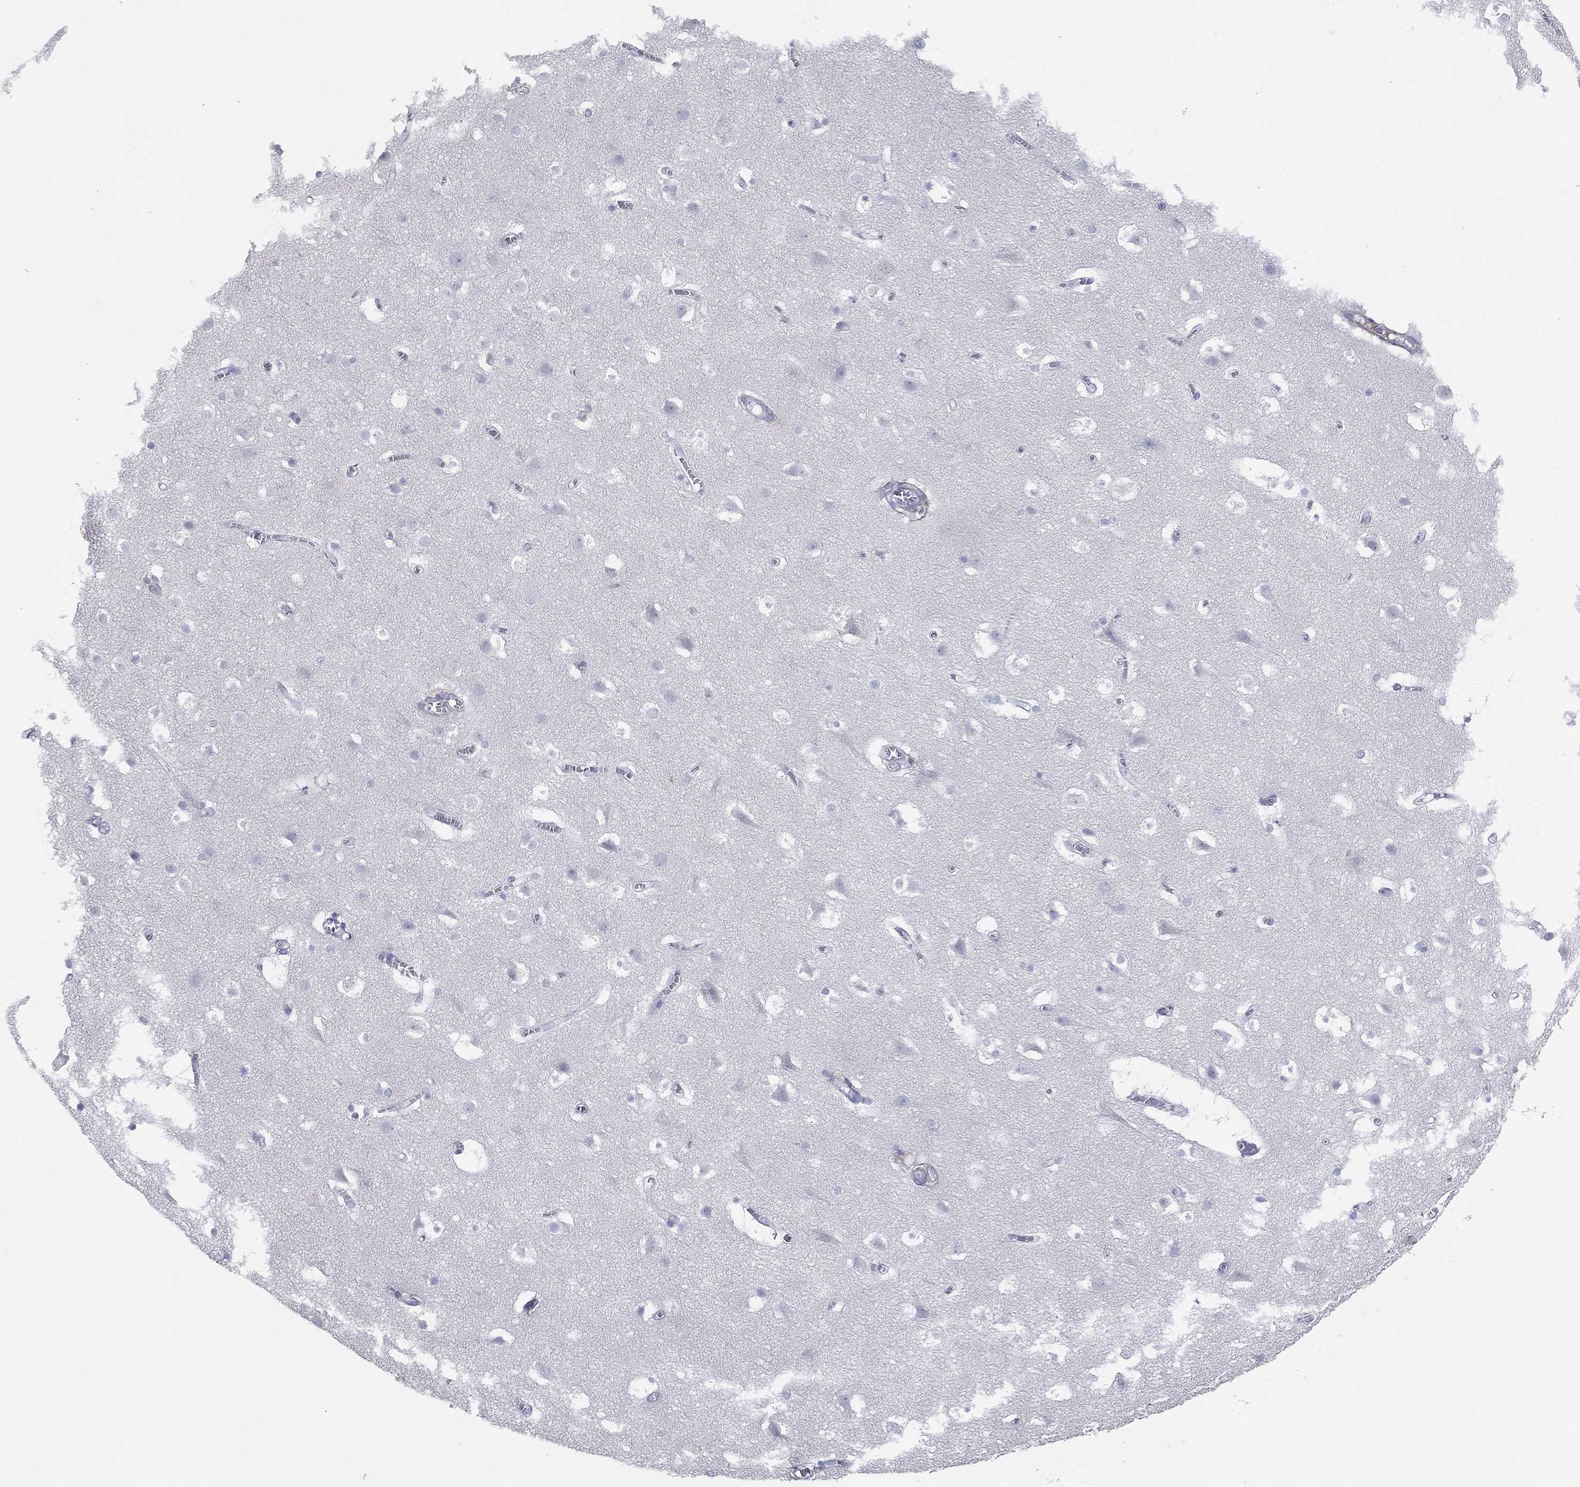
{"staining": {"intensity": "negative", "quantity": "none", "location": "none"}, "tissue": "cerebral cortex", "cell_type": "Endothelial cells", "image_type": "normal", "snomed": [{"axis": "morphology", "description": "Normal tissue, NOS"}, {"axis": "topography", "description": "Cerebral cortex"}], "caption": "Histopathology image shows no protein expression in endothelial cells of benign cerebral cortex.", "gene": "CPT1B", "patient": {"sex": "male", "age": 59}}